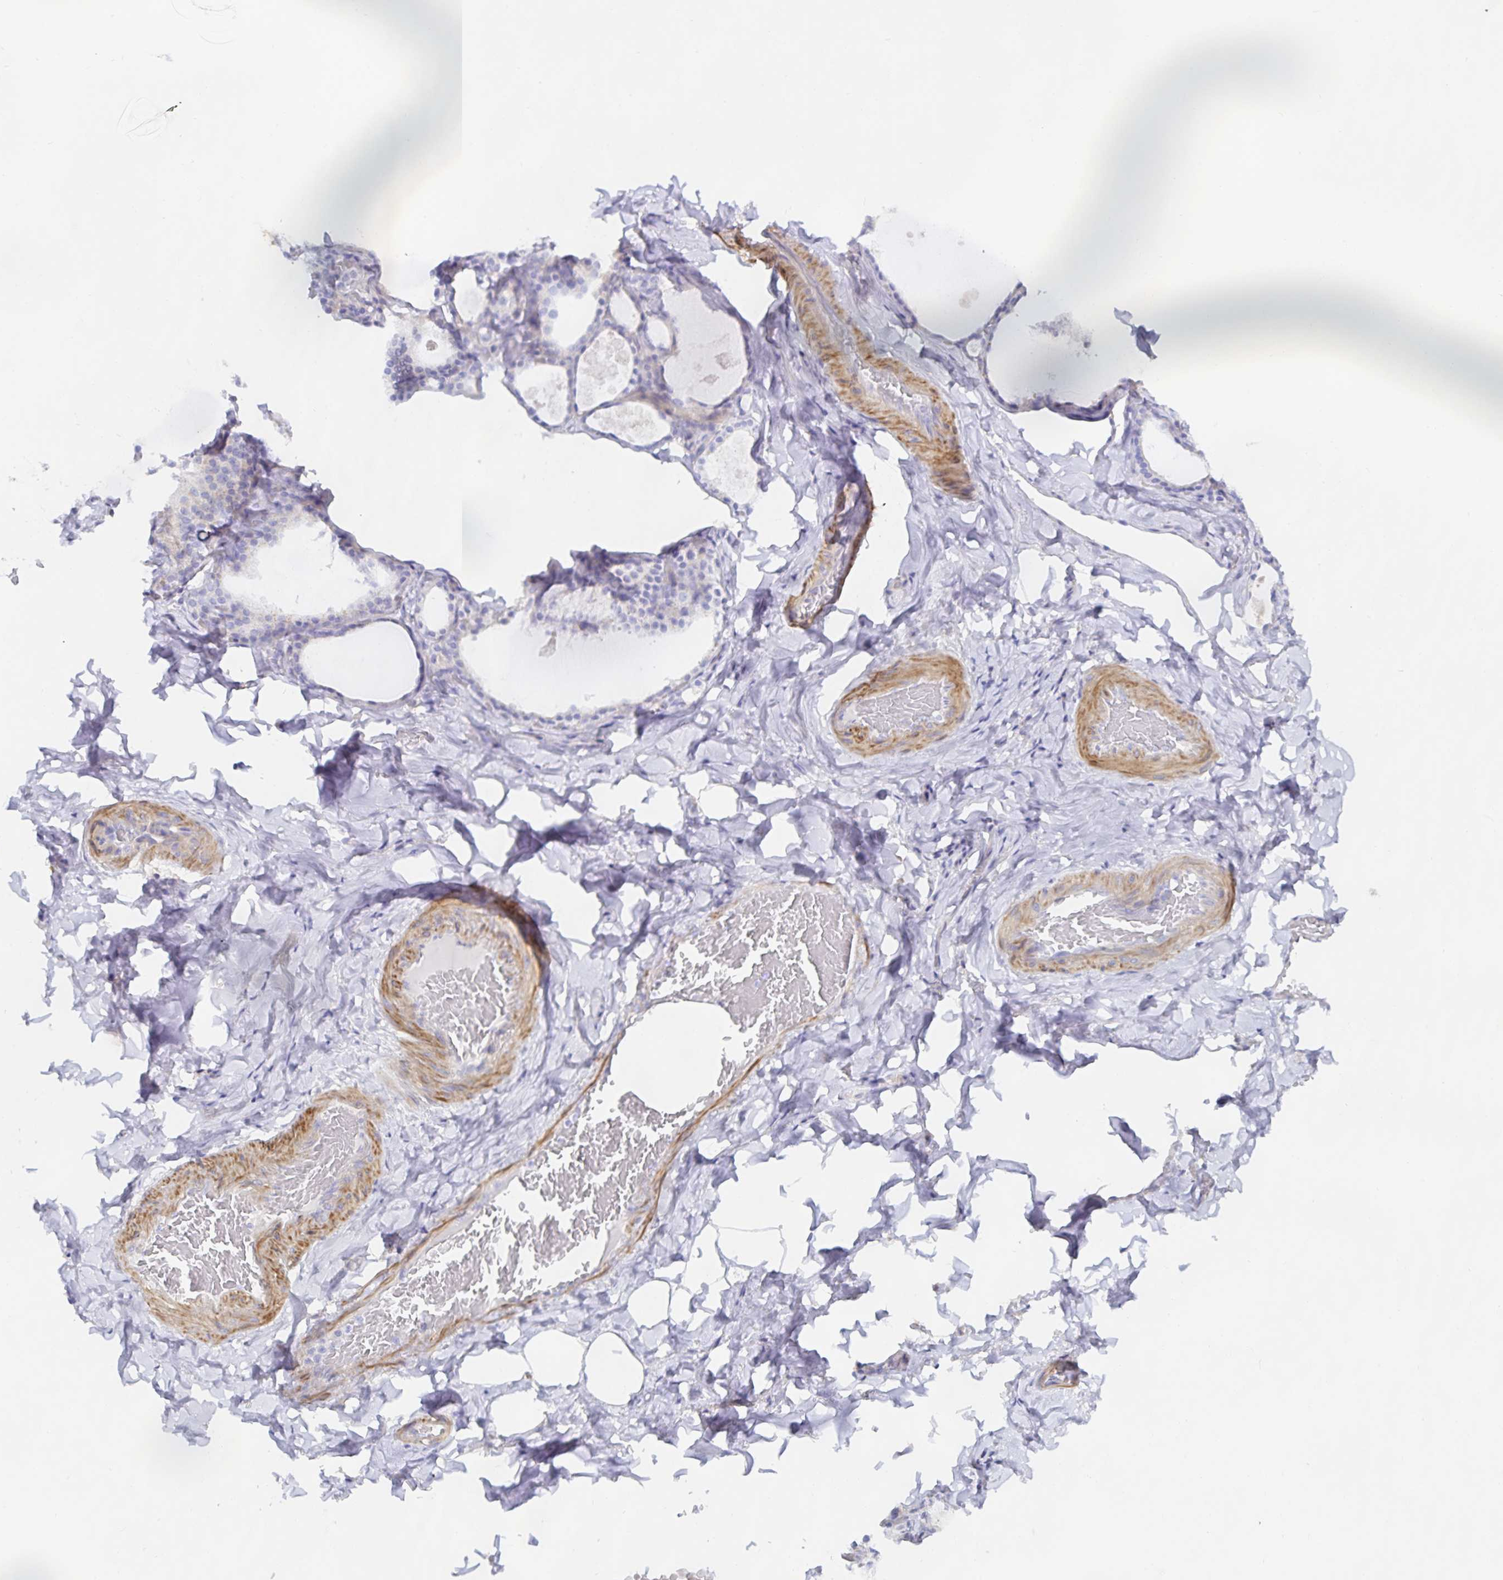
{"staining": {"intensity": "negative", "quantity": "none", "location": "none"}, "tissue": "thyroid gland", "cell_type": "Glandular cells", "image_type": "normal", "snomed": [{"axis": "morphology", "description": "Normal tissue, NOS"}, {"axis": "topography", "description": "Thyroid gland"}], "caption": "A histopathology image of human thyroid gland is negative for staining in glandular cells.", "gene": "METTL22", "patient": {"sex": "male", "age": 56}}